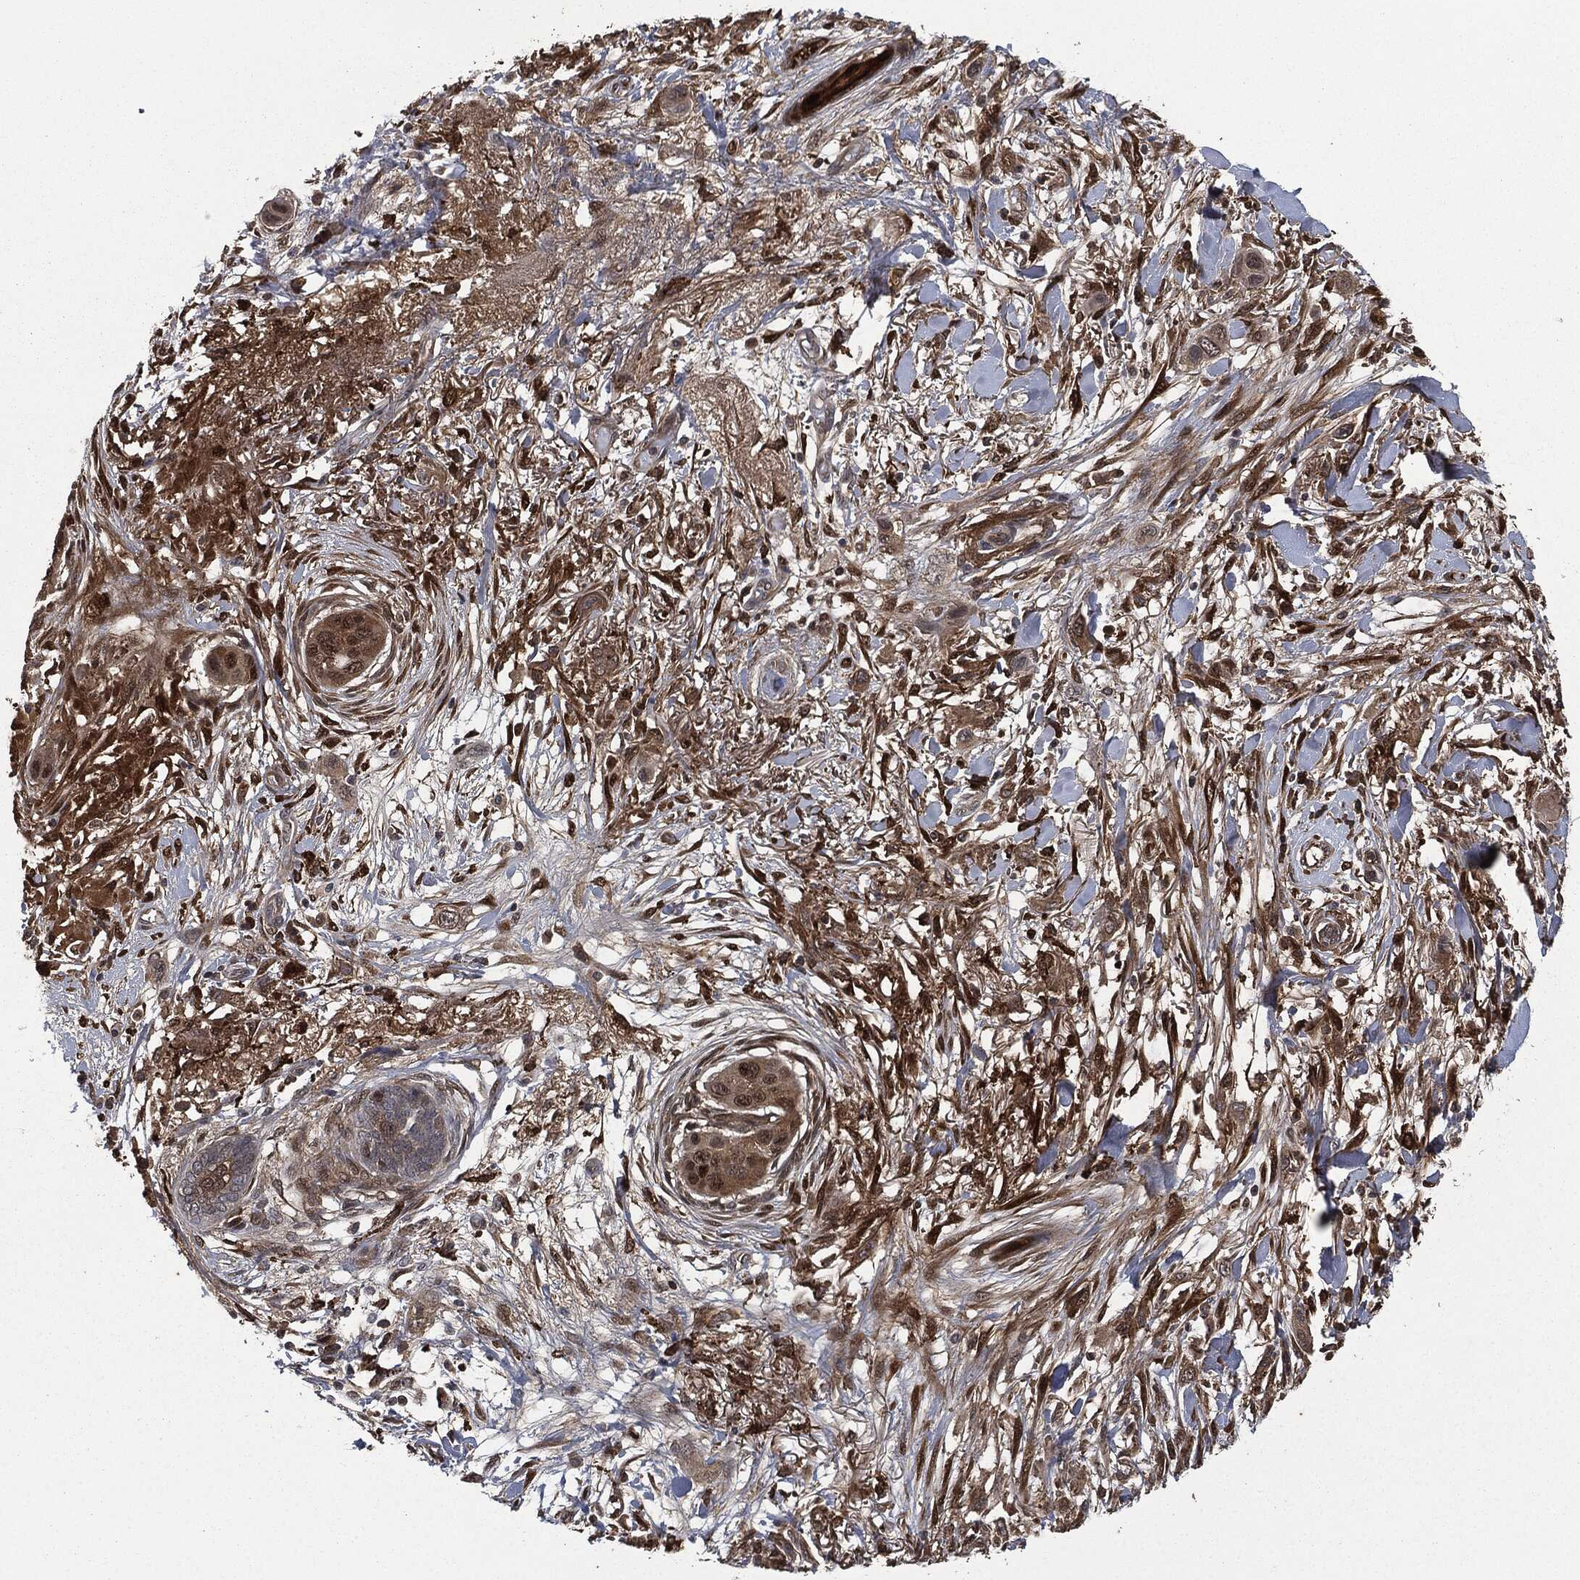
{"staining": {"intensity": "moderate", "quantity": ">75%", "location": "cytoplasmic/membranous,nuclear"}, "tissue": "skin cancer", "cell_type": "Tumor cells", "image_type": "cancer", "snomed": [{"axis": "morphology", "description": "Squamous cell carcinoma, NOS"}, {"axis": "topography", "description": "Skin"}], "caption": "Tumor cells reveal medium levels of moderate cytoplasmic/membranous and nuclear positivity in approximately >75% of cells in human skin cancer.", "gene": "CRABP2", "patient": {"sex": "male", "age": 79}}